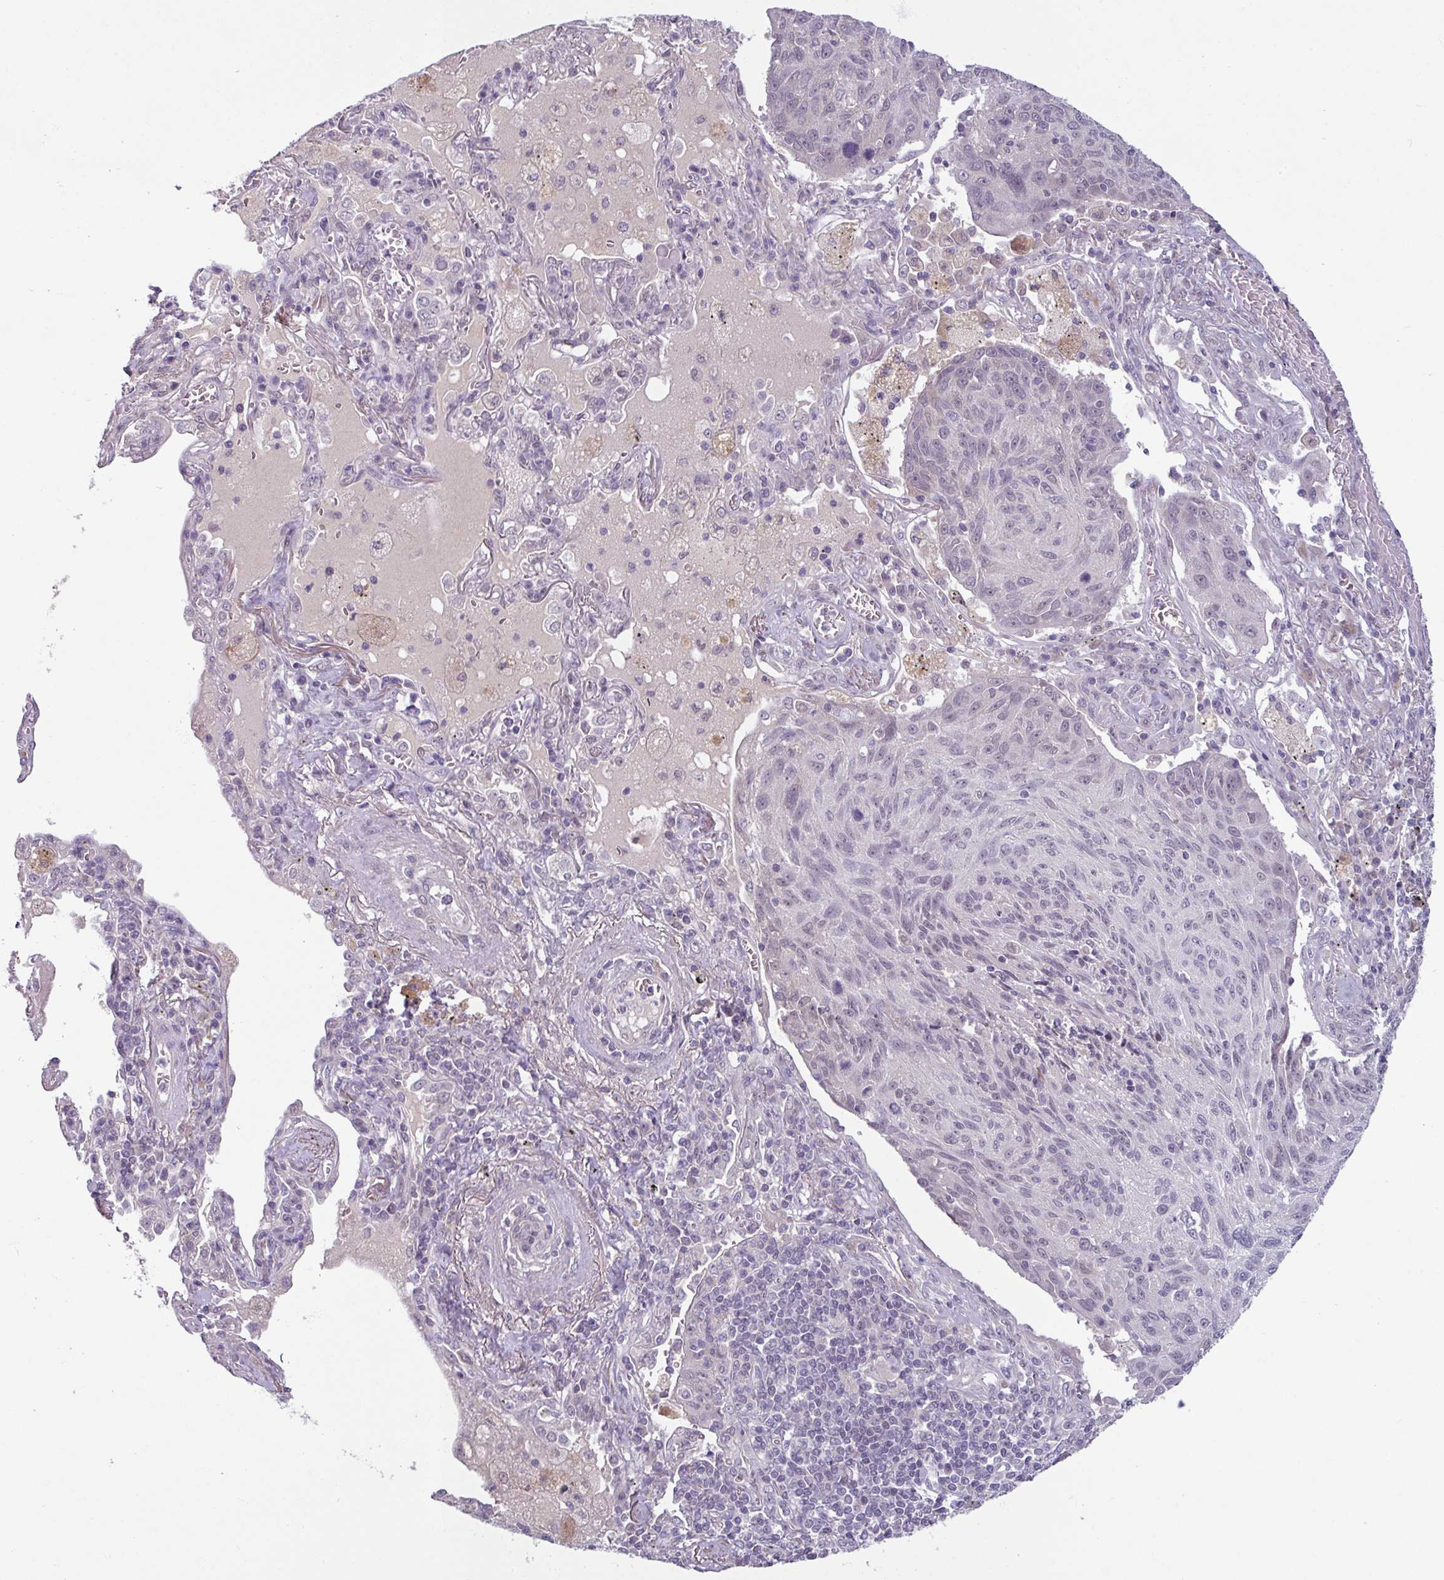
{"staining": {"intensity": "weak", "quantity": "<25%", "location": "nuclear"}, "tissue": "lung cancer", "cell_type": "Tumor cells", "image_type": "cancer", "snomed": [{"axis": "morphology", "description": "Squamous cell carcinoma, NOS"}, {"axis": "topography", "description": "Lung"}], "caption": "The immunohistochemistry histopathology image has no significant positivity in tumor cells of lung squamous cell carcinoma tissue.", "gene": "UVSSA", "patient": {"sex": "female", "age": 66}}